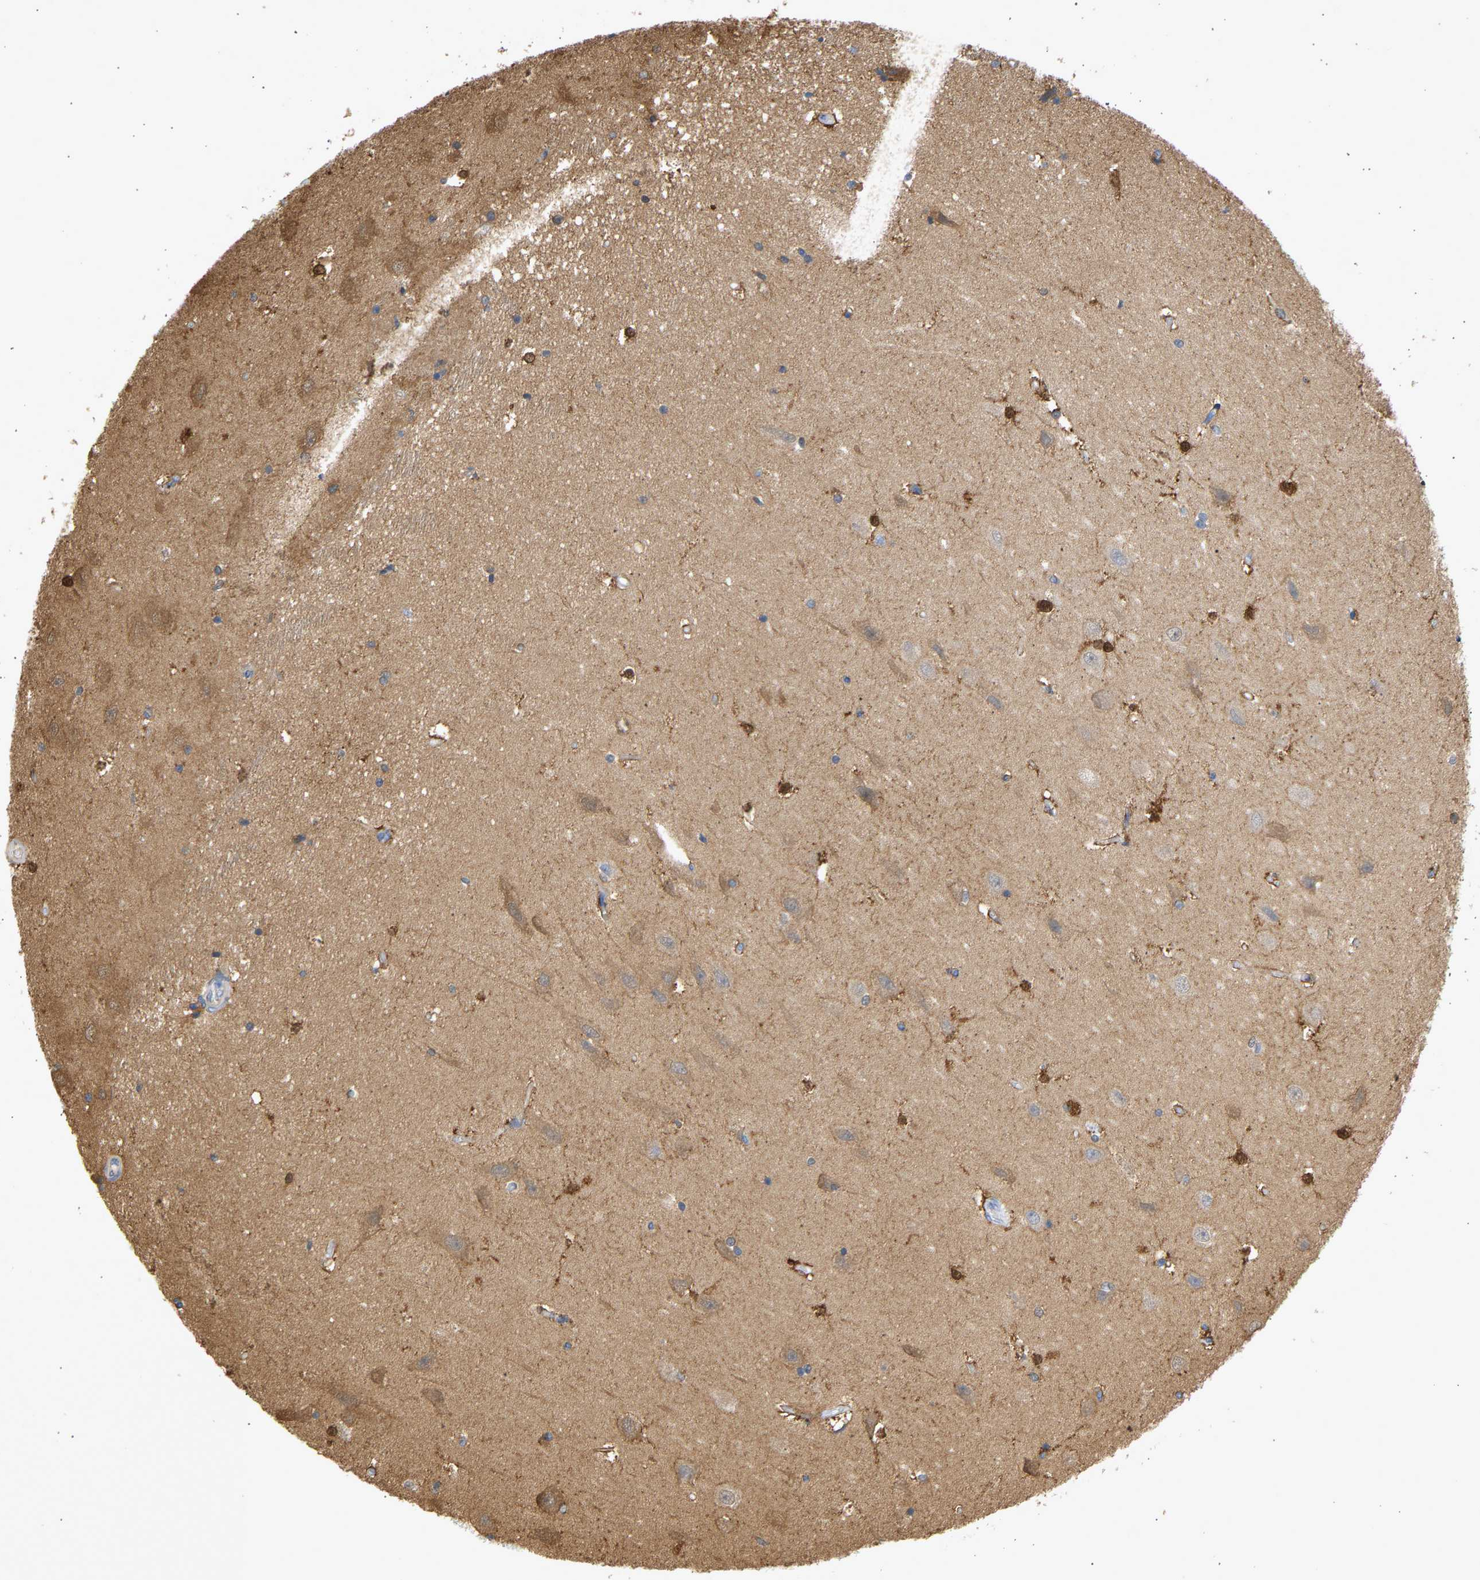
{"staining": {"intensity": "strong", "quantity": "25%-75%", "location": "cytoplasmic/membranous,nuclear"}, "tissue": "hippocampus", "cell_type": "Glial cells", "image_type": "normal", "snomed": [{"axis": "morphology", "description": "Normal tissue, NOS"}, {"axis": "topography", "description": "Hippocampus"}], "caption": "Protein staining demonstrates strong cytoplasmic/membranous,nuclear staining in about 25%-75% of glial cells in normal hippocampus. (brown staining indicates protein expression, while blue staining denotes nuclei).", "gene": "ENO1", "patient": {"sex": "male", "age": 45}}